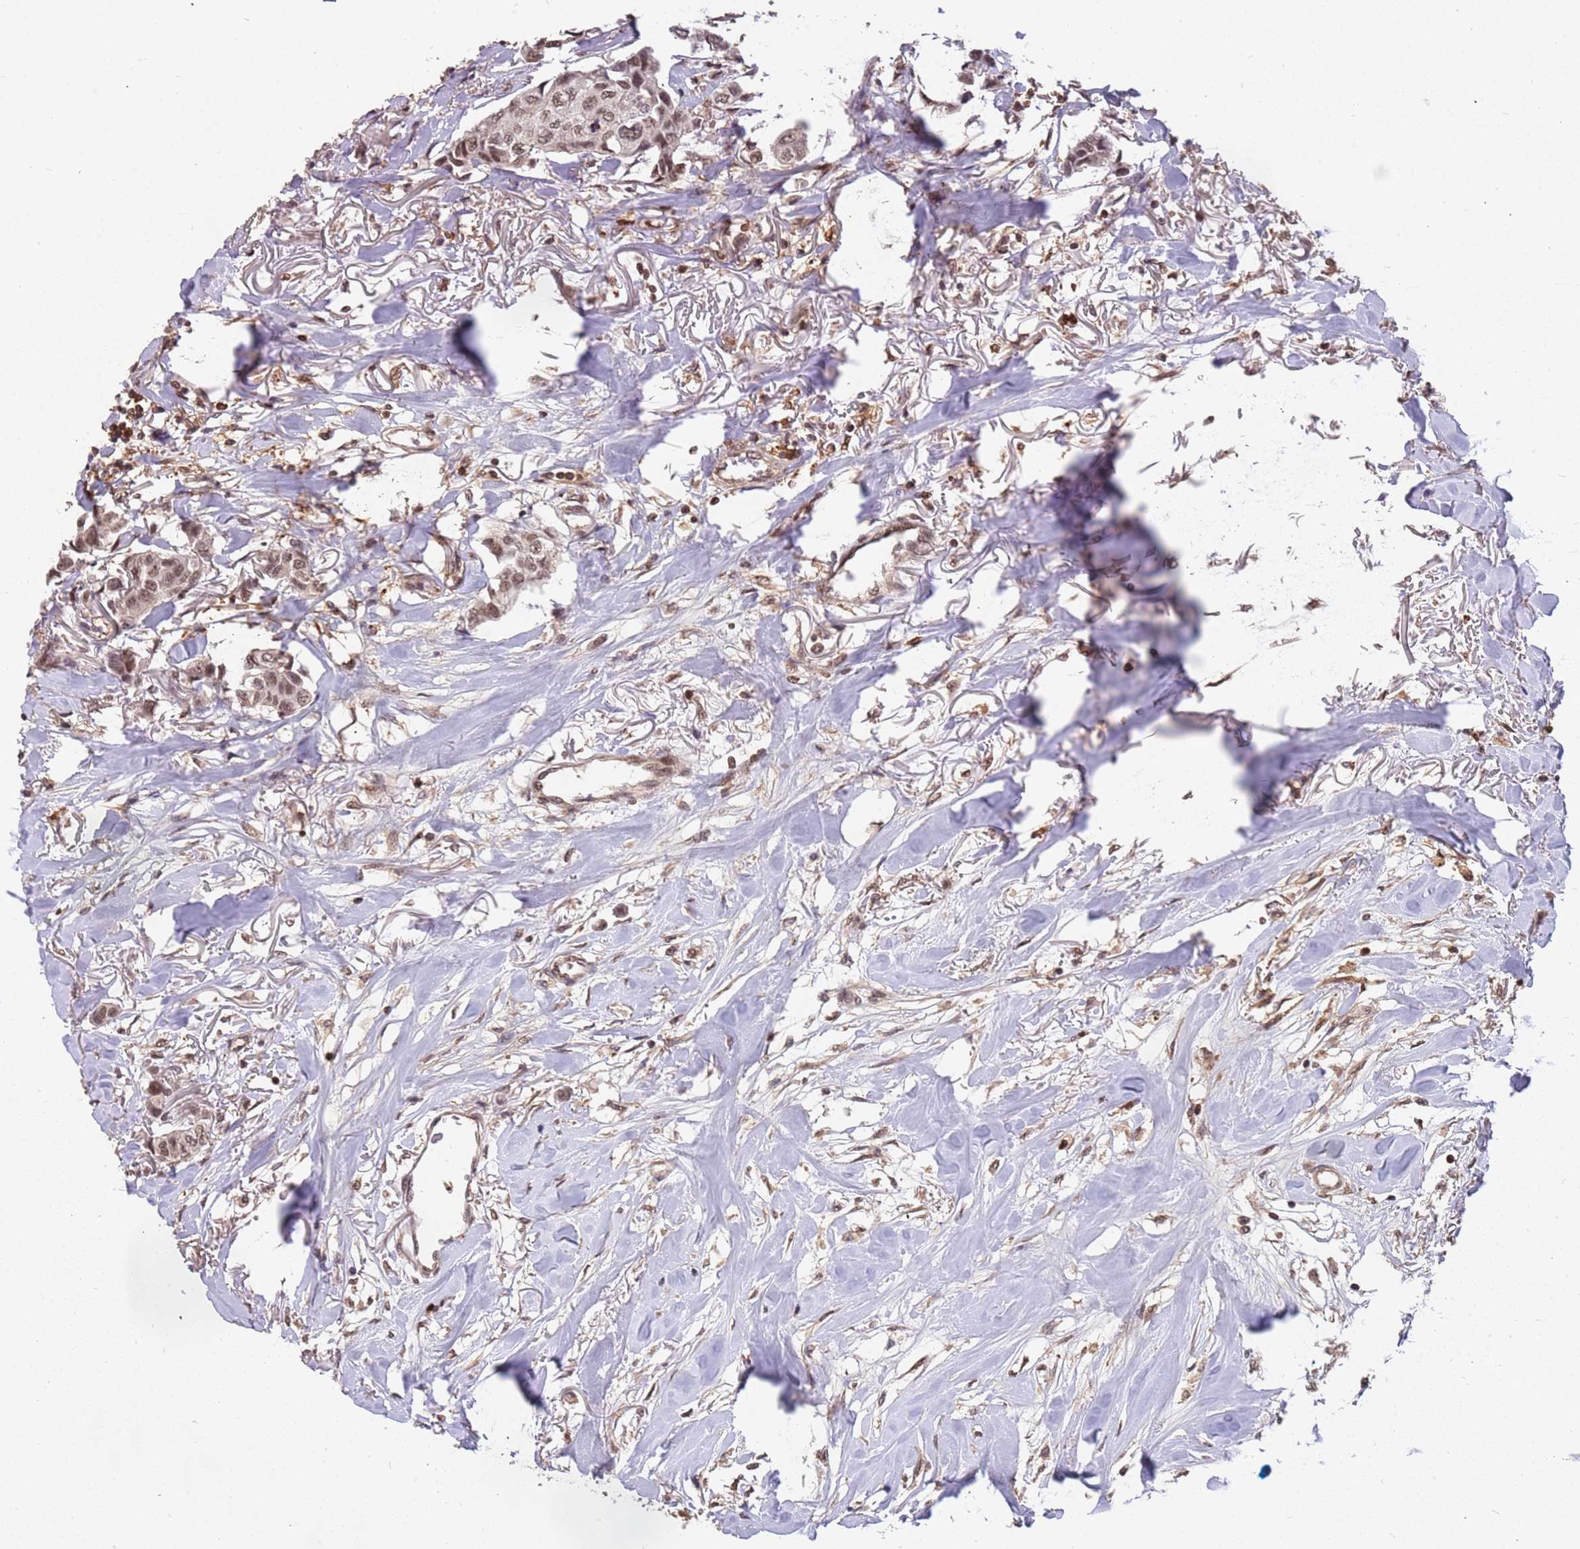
{"staining": {"intensity": "moderate", "quantity": ">75%", "location": "nuclear"}, "tissue": "breast cancer", "cell_type": "Tumor cells", "image_type": "cancer", "snomed": [{"axis": "morphology", "description": "Duct carcinoma"}, {"axis": "topography", "description": "Breast"}], "caption": "Immunohistochemistry photomicrograph of neoplastic tissue: invasive ductal carcinoma (breast) stained using immunohistochemistry (IHC) displays medium levels of moderate protein expression localized specifically in the nuclear of tumor cells, appearing as a nuclear brown color.", "gene": "GBP2", "patient": {"sex": "female", "age": 80}}